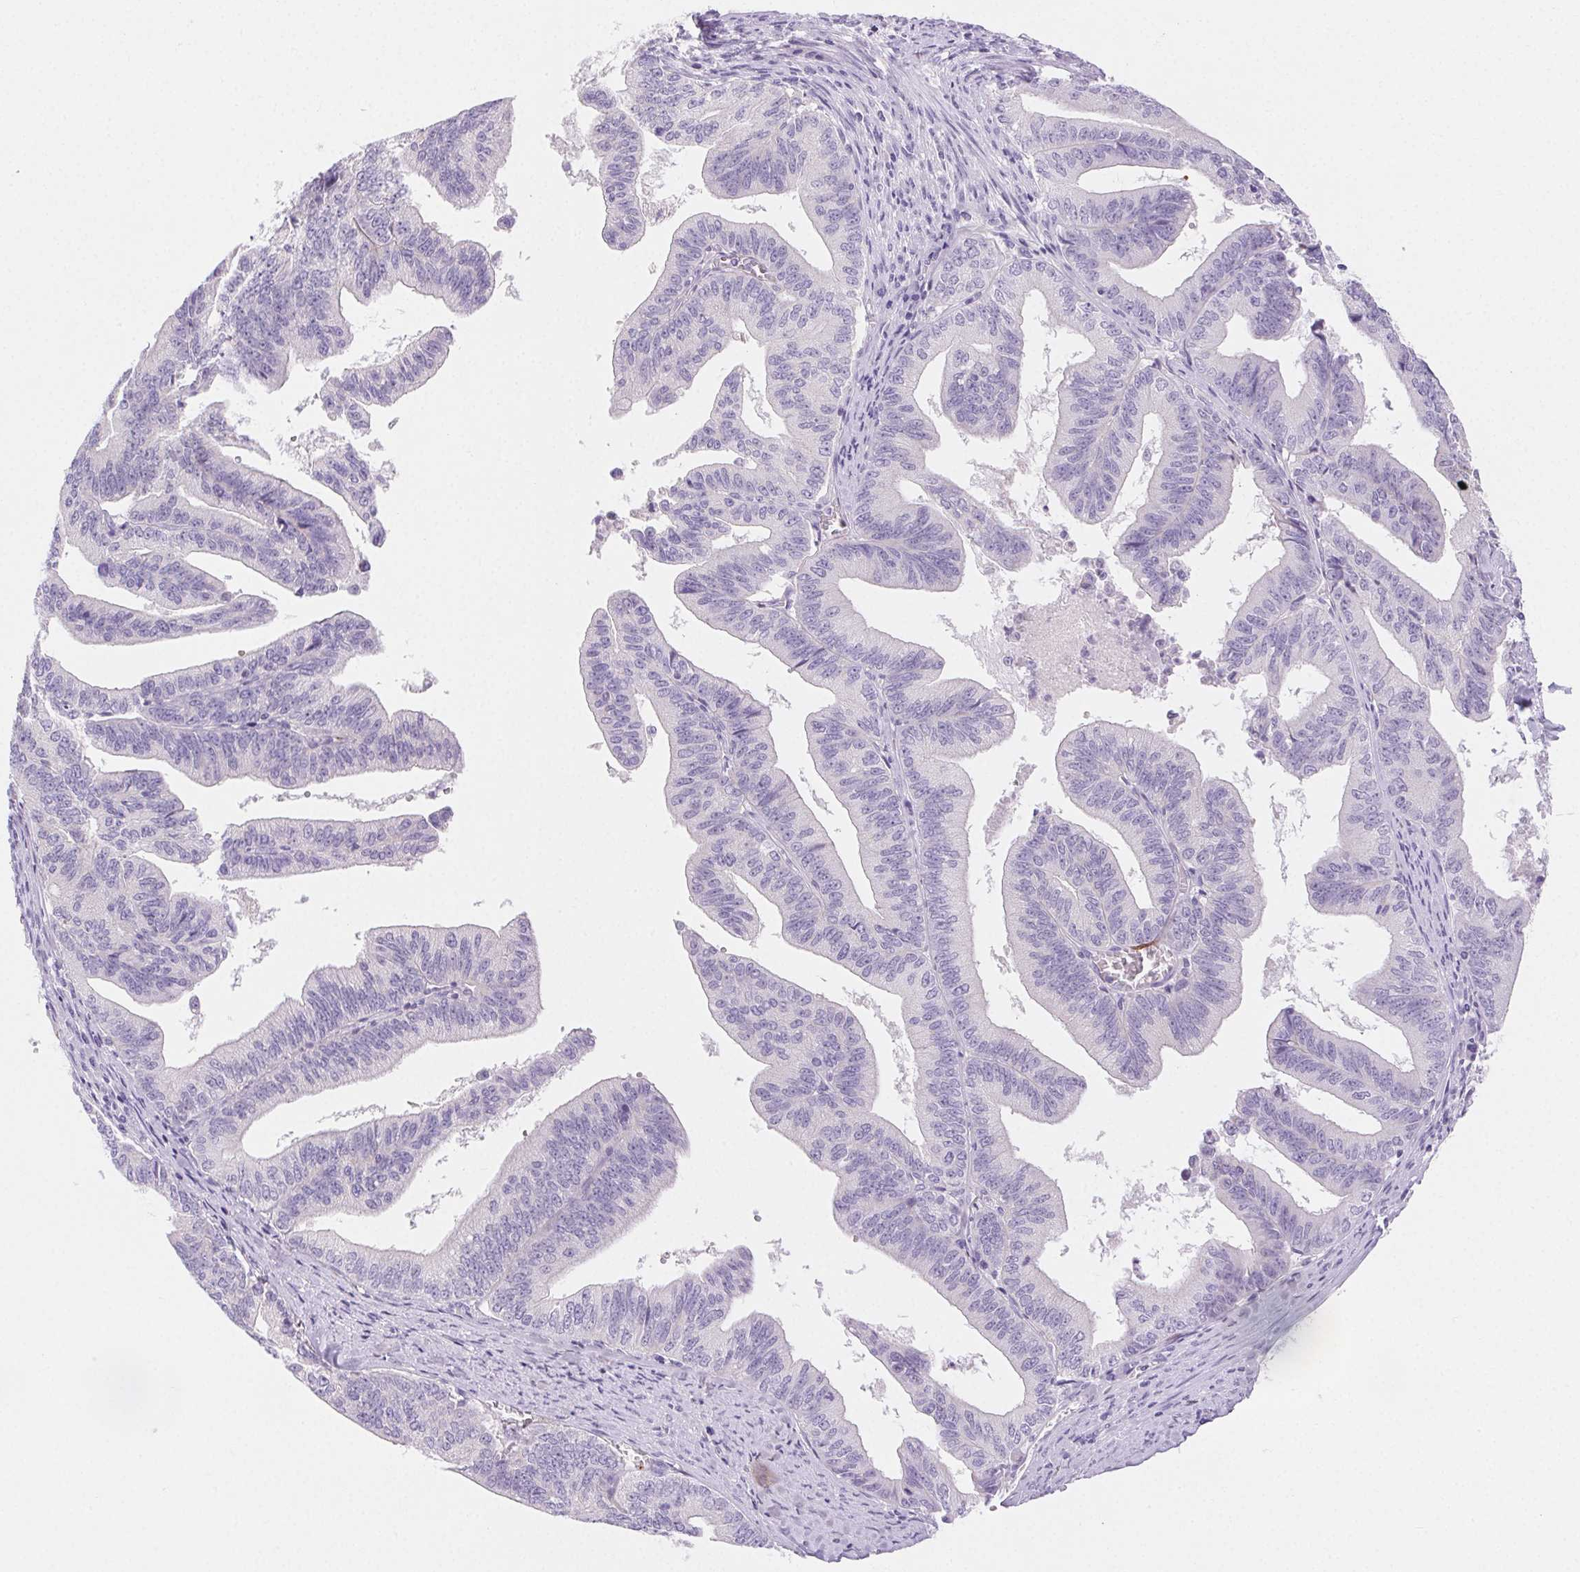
{"staining": {"intensity": "negative", "quantity": "none", "location": "none"}, "tissue": "endometrial cancer", "cell_type": "Tumor cells", "image_type": "cancer", "snomed": [{"axis": "morphology", "description": "Adenocarcinoma, NOS"}, {"axis": "topography", "description": "Endometrium"}], "caption": "Histopathology image shows no protein expression in tumor cells of endometrial adenocarcinoma tissue.", "gene": "FGA", "patient": {"sex": "female", "age": 65}}